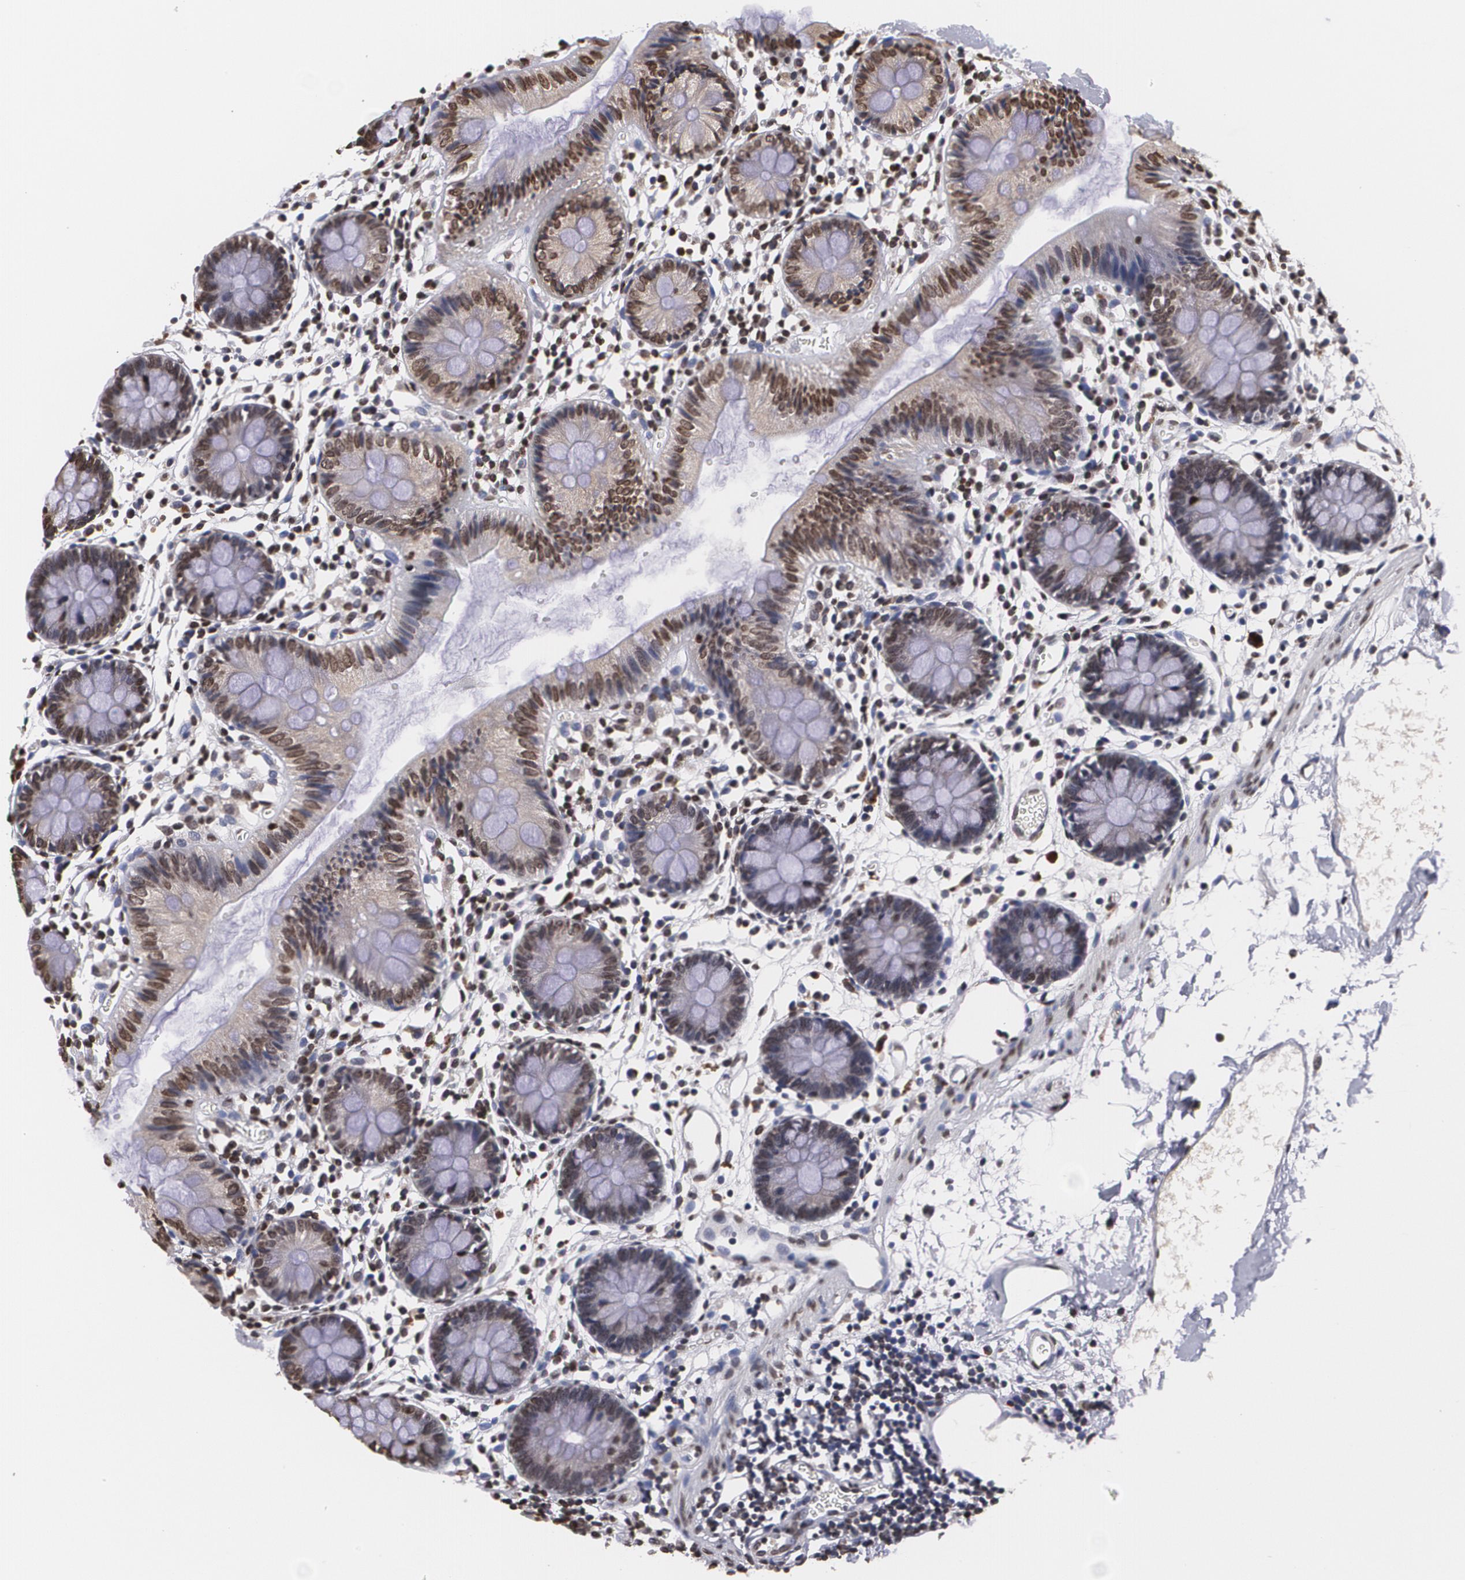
{"staining": {"intensity": "moderate", "quantity": ">75%", "location": "nuclear"}, "tissue": "colon", "cell_type": "Endothelial cells", "image_type": "normal", "snomed": [{"axis": "morphology", "description": "Normal tissue, NOS"}, {"axis": "topography", "description": "Colon"}], "caption": "Colon was stained to show a protein in brown. There is medium levels of moderate nuclear expression in about >75% of endothelial cells. (DAB (3,3'-diaminobenzidine) = brown stain, brightfield microscopy at high magnification).", "gene": "MVP", "patient": {"sex": "male", "age": 14}}